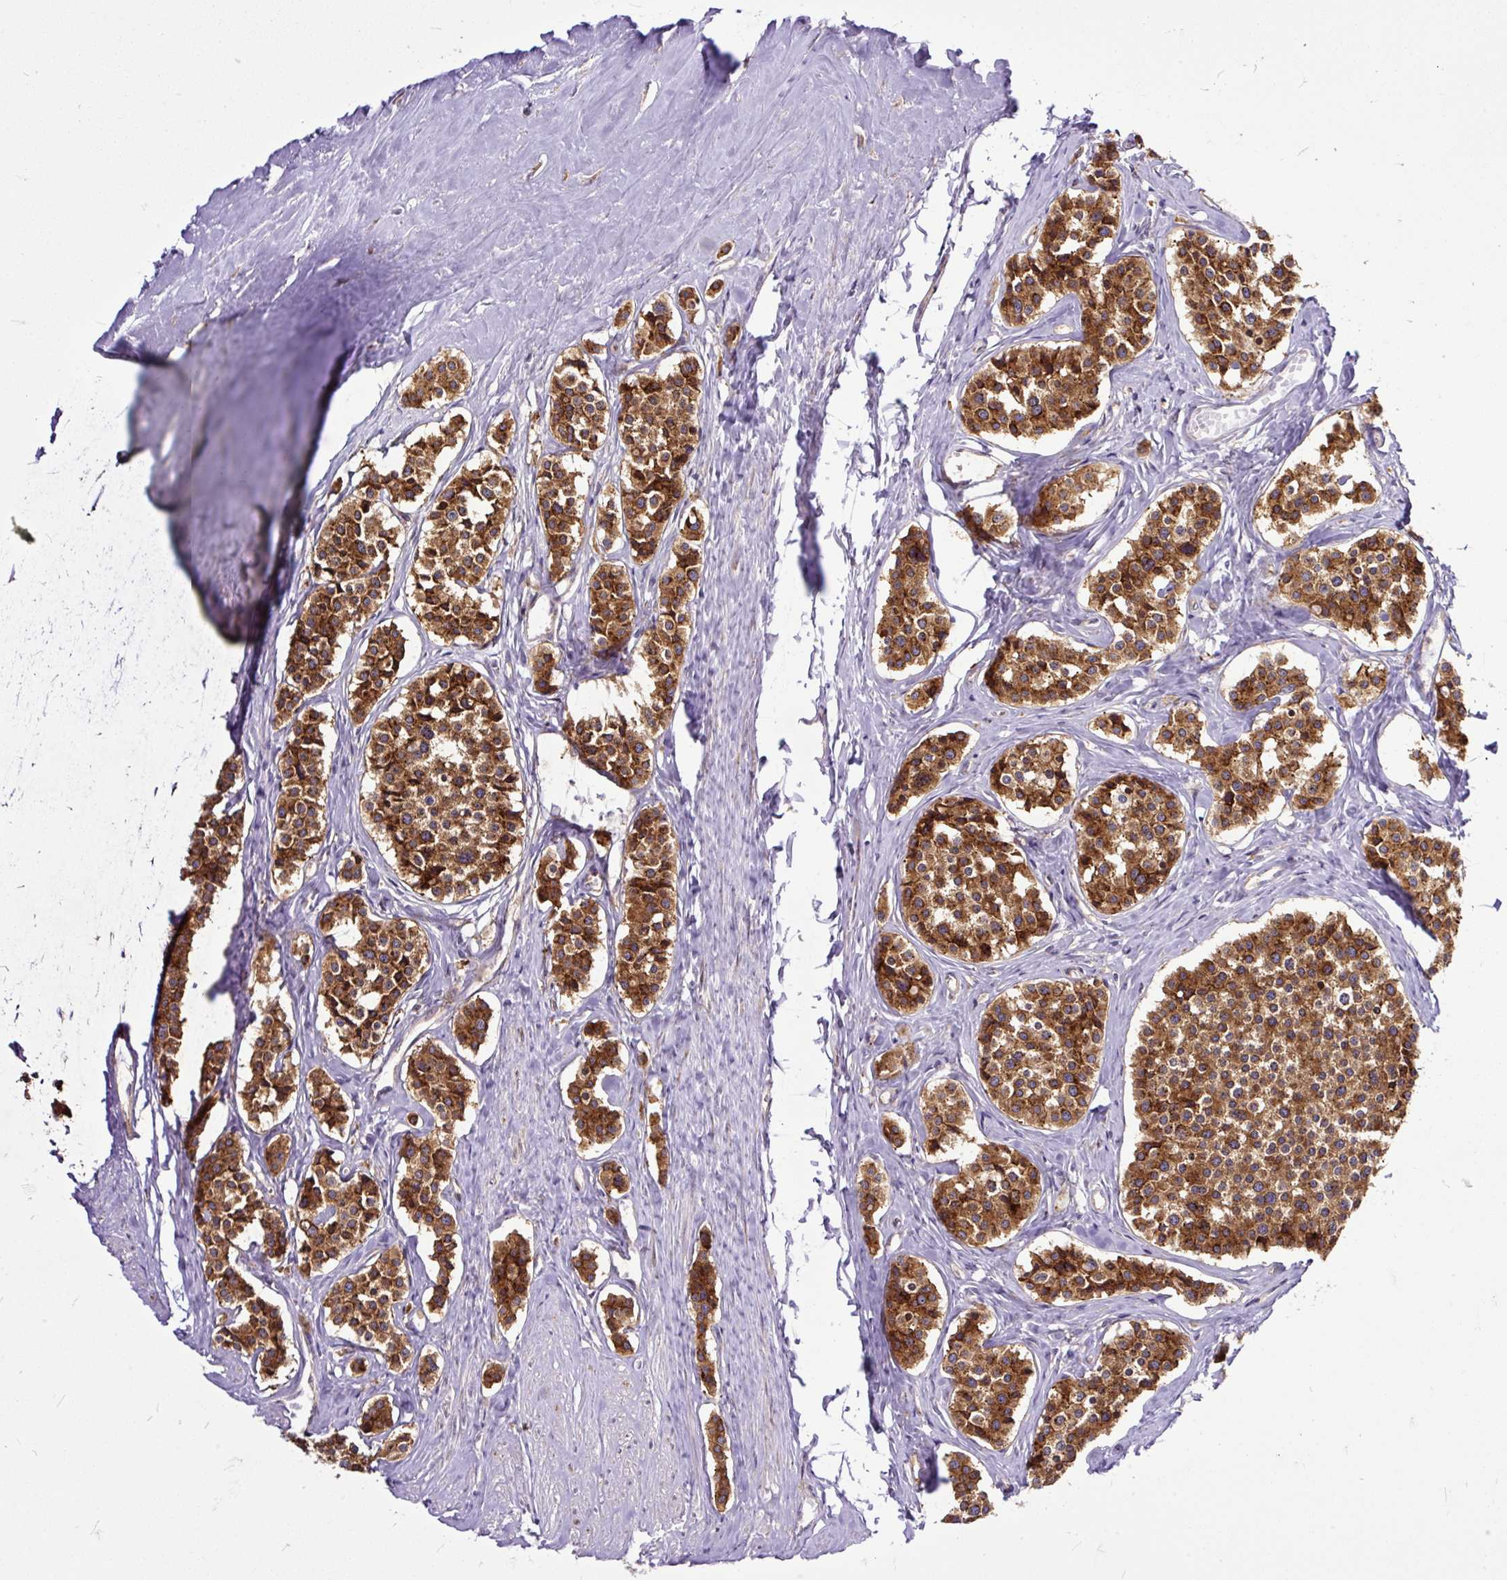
{"staining": {"intensity": "strong", "quantity": ">75%", "location": "cytoplasmic/membranous"}, "tissue": "carcinoid", "cell_type": "Tumor cells", "image_type": "cancer", "snomed": [{"axis": "morphology", "description": "Carcinoid, malignant, NOS"}, {"axis": "topography", "description": "Small intestine"}], "caption": "Carcinoid stained for a protein exhibits strong cytoplasmic/membranous positivity in tumor cells. (DAB IHC, brown staining for protein, blue staining for nuclei).", "gene": "TRIM17", "patient": {"sex": "male", "age": 60}}